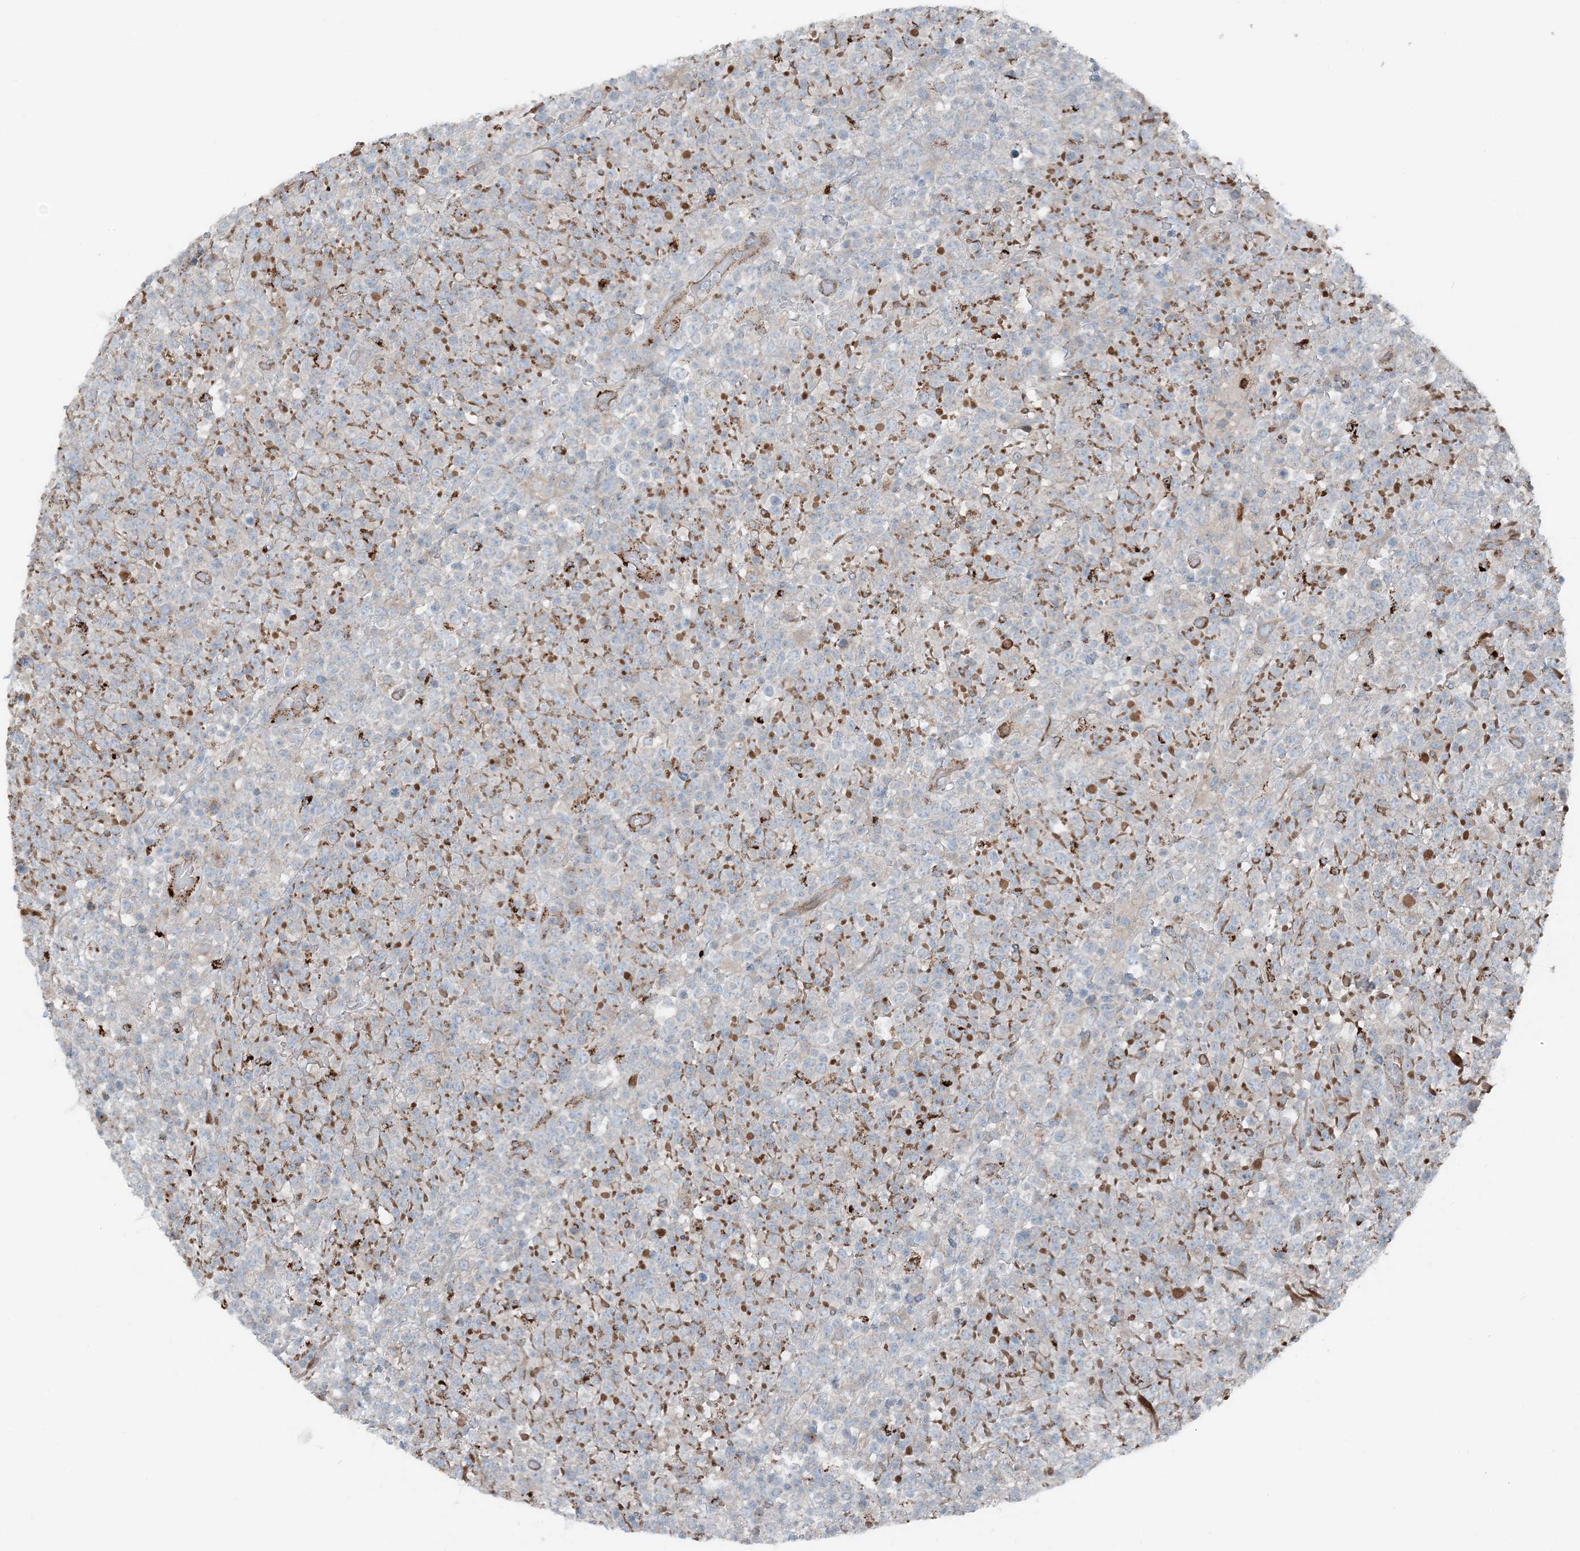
{"staining": {"intensity": "negative", "quantity": "none", "location": "none"}, "tissue": "lymphoma", "cell_type": "Tumor cells", "image_type": "cancer", "snomed": [{"axis": "morphology", "description": "Malignant lymphoma, non-Hodgkin's type, High grade"}, {"axis": "topography", "description": "Colon"}], "caption": "There is no significant staining in tumor cells of lymphoma.", "gene": "KY", "patient": {"sex": "female", "age": 53}}